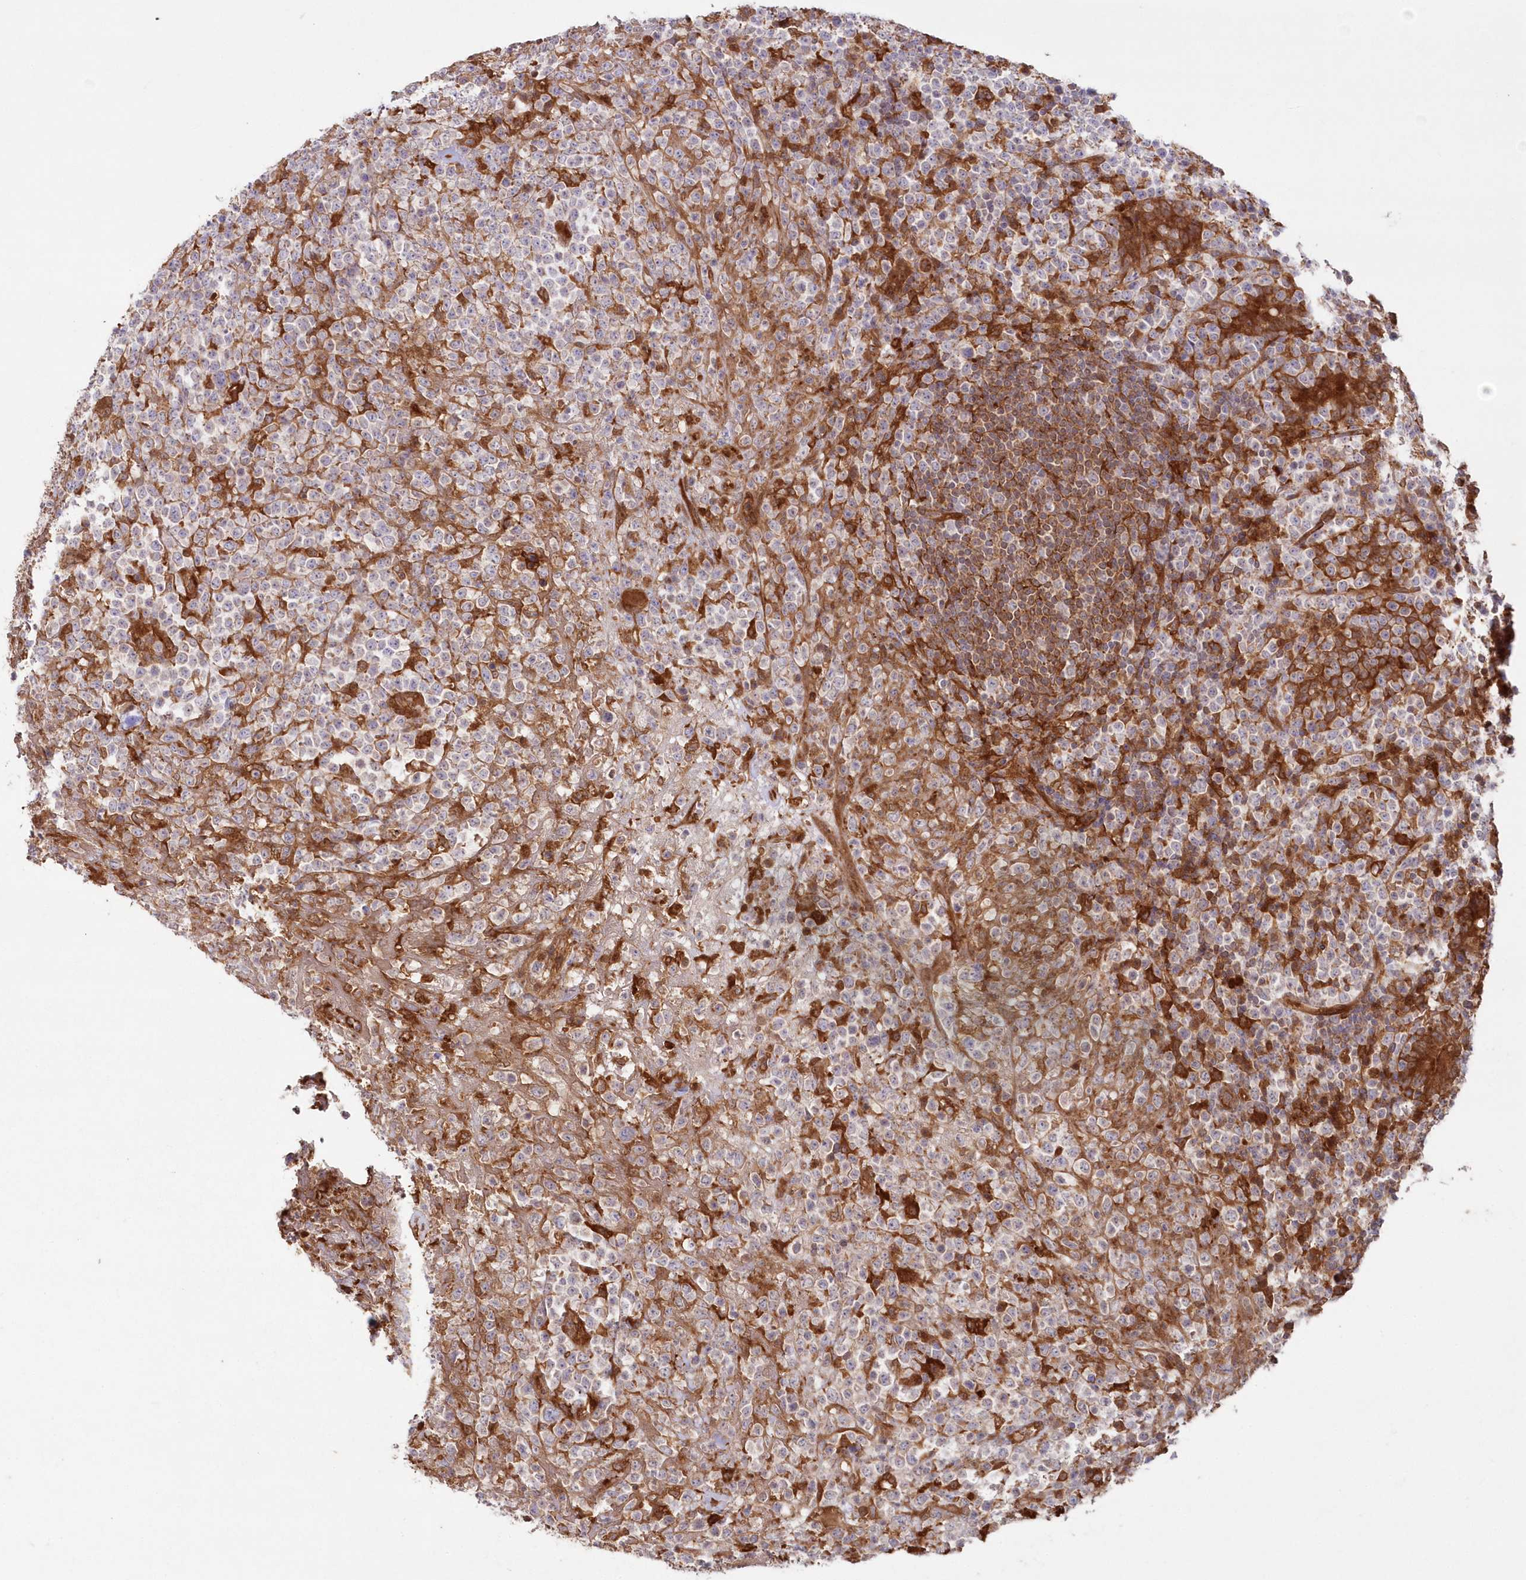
{"staining": {"intensity": "moderate", "quantity": "<25%", "location": "cytoplasmic/membranous"}, "tissue": "lymphoma", "cell_type": "Tumor cells", "image_type": "cancer", "snomed": [{"axis": "morphology", "description": "Malignant lymphoma, non-Hodgkin's type, High grade"}, {"axis": "topography", "description": "Colon"}], "caption": "High-grade malignant lymphoma, non-Hodgkin's type stained for a protein shows moderate cytoplasmic/membranous positivity in tumor cells.", "gene": "GBE1", "patient": {"sex": "female", "age": 53}}